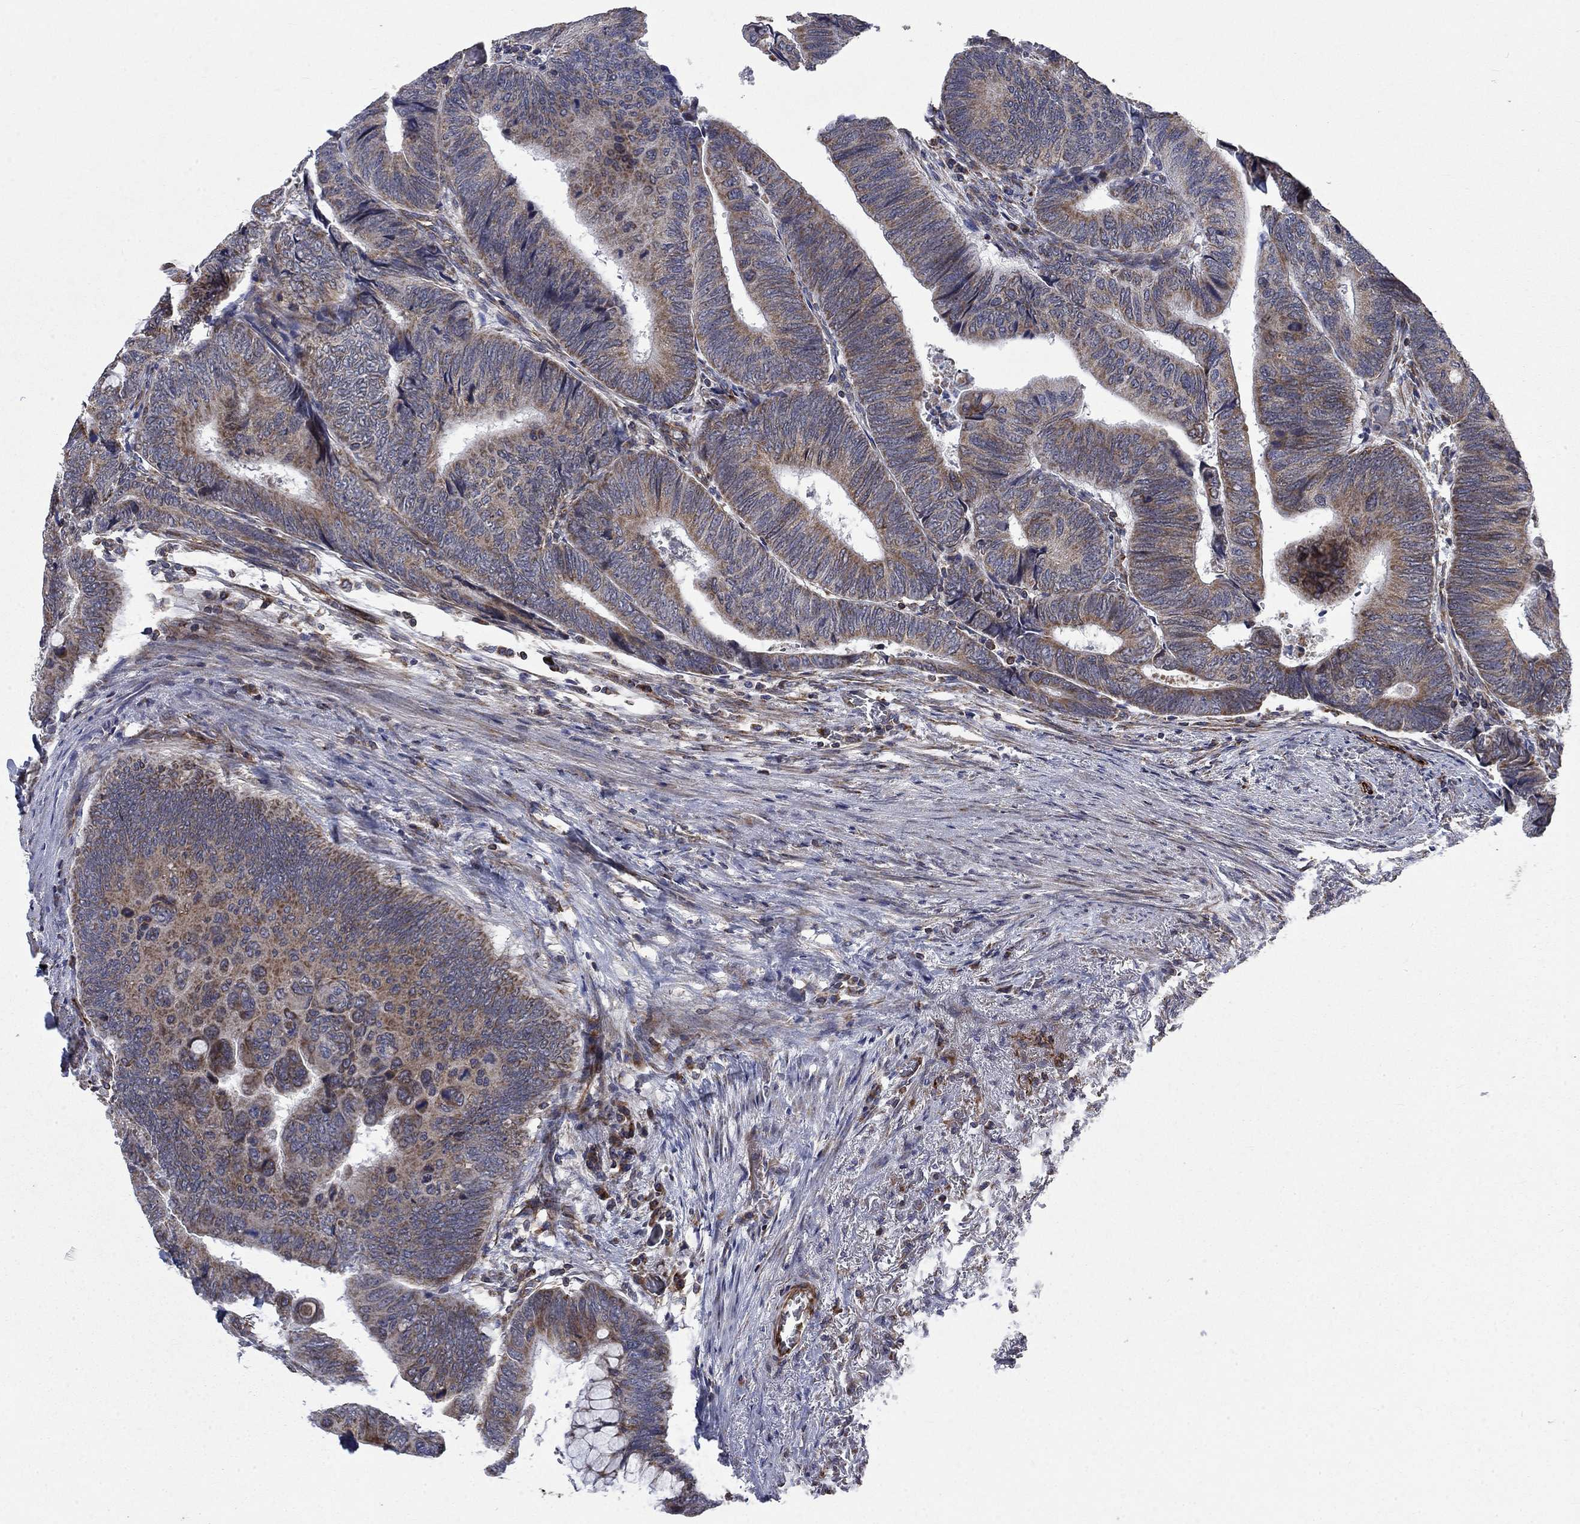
{"staining": {"intensity": "weak", "quantity": ">75%", "location": "cytoplasmic/membranous"}, "tissue": "colorectal cancer", "cell_type": "Tumor cells", "image_type": "cancer", "snomed": [{"axis": "morphology", "description": "Normal tissue, NOS"}, {"axis": "morphology", "description": "Adenocarcinoma, NOS"}, {"axis": "topography", "description": "Rectum"}, {"axis": "topography", "description": "Peripheral nerve tissue"}], "caption": "Tumor cells show low levels of weak cytoplasmic/membranous staining in approximately >75% of cells in human adenocarcinoma (colorectal). Nuclei are stained in blue.", "gene": "NDUFC1", "patient": {"sex": "male", "age": 92}}